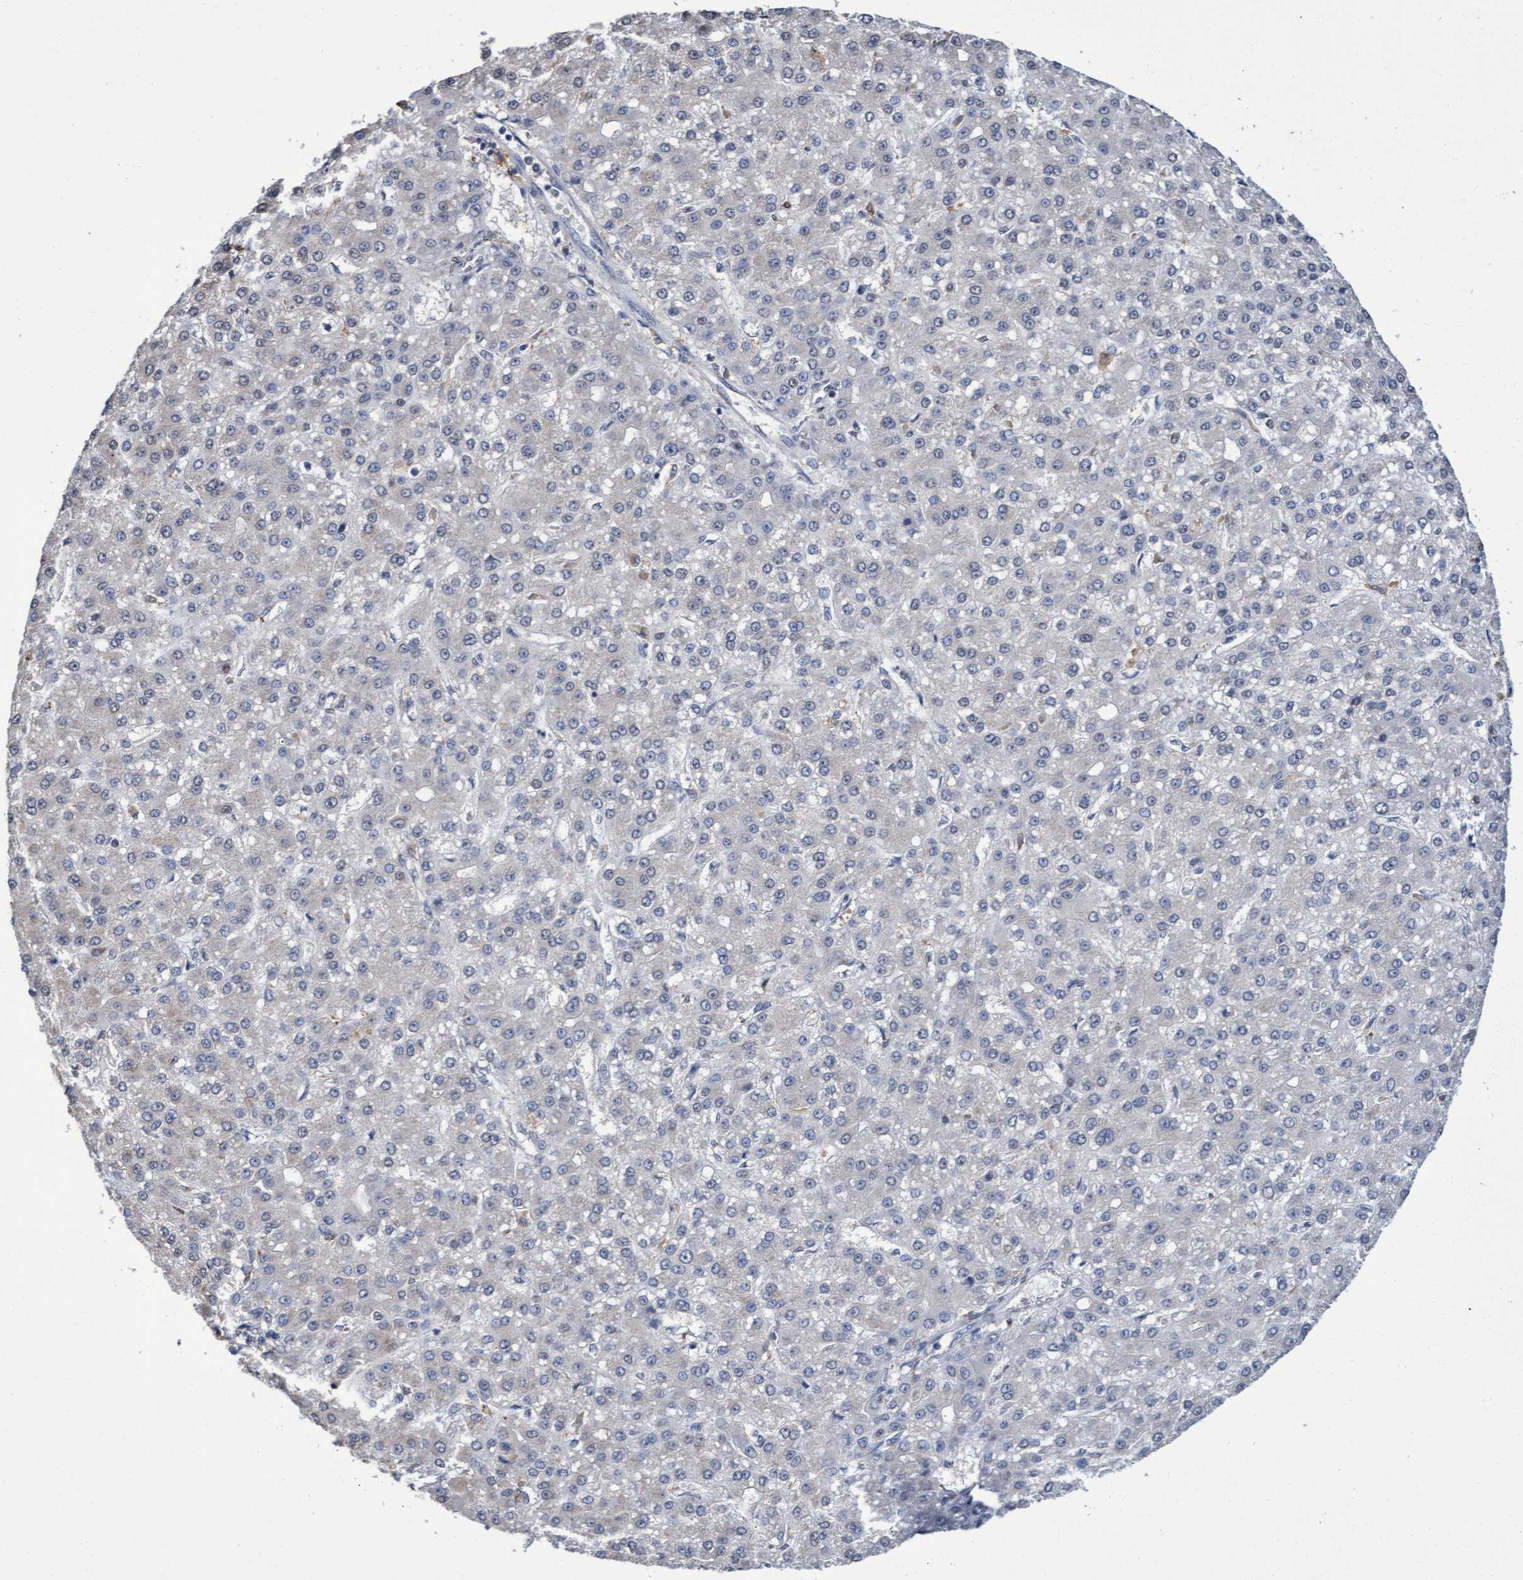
{"staining": {"intensity": "negative", "quantity": "none", "location": "none"}, "tissue": "liver cancer", "cell_type": "Tumor cells", "image_type": "cancer", "snomed": [{"axis": "morphology", "description": "Carcinoma, Hepatocellular, NOS"}, {"axis": "topography", "description": "Liver"}], "caption": "Tumor cells show no significant staining in liver cancer.", "gene": "GPR39", "patient": {"sex": "male", "age": 67}}